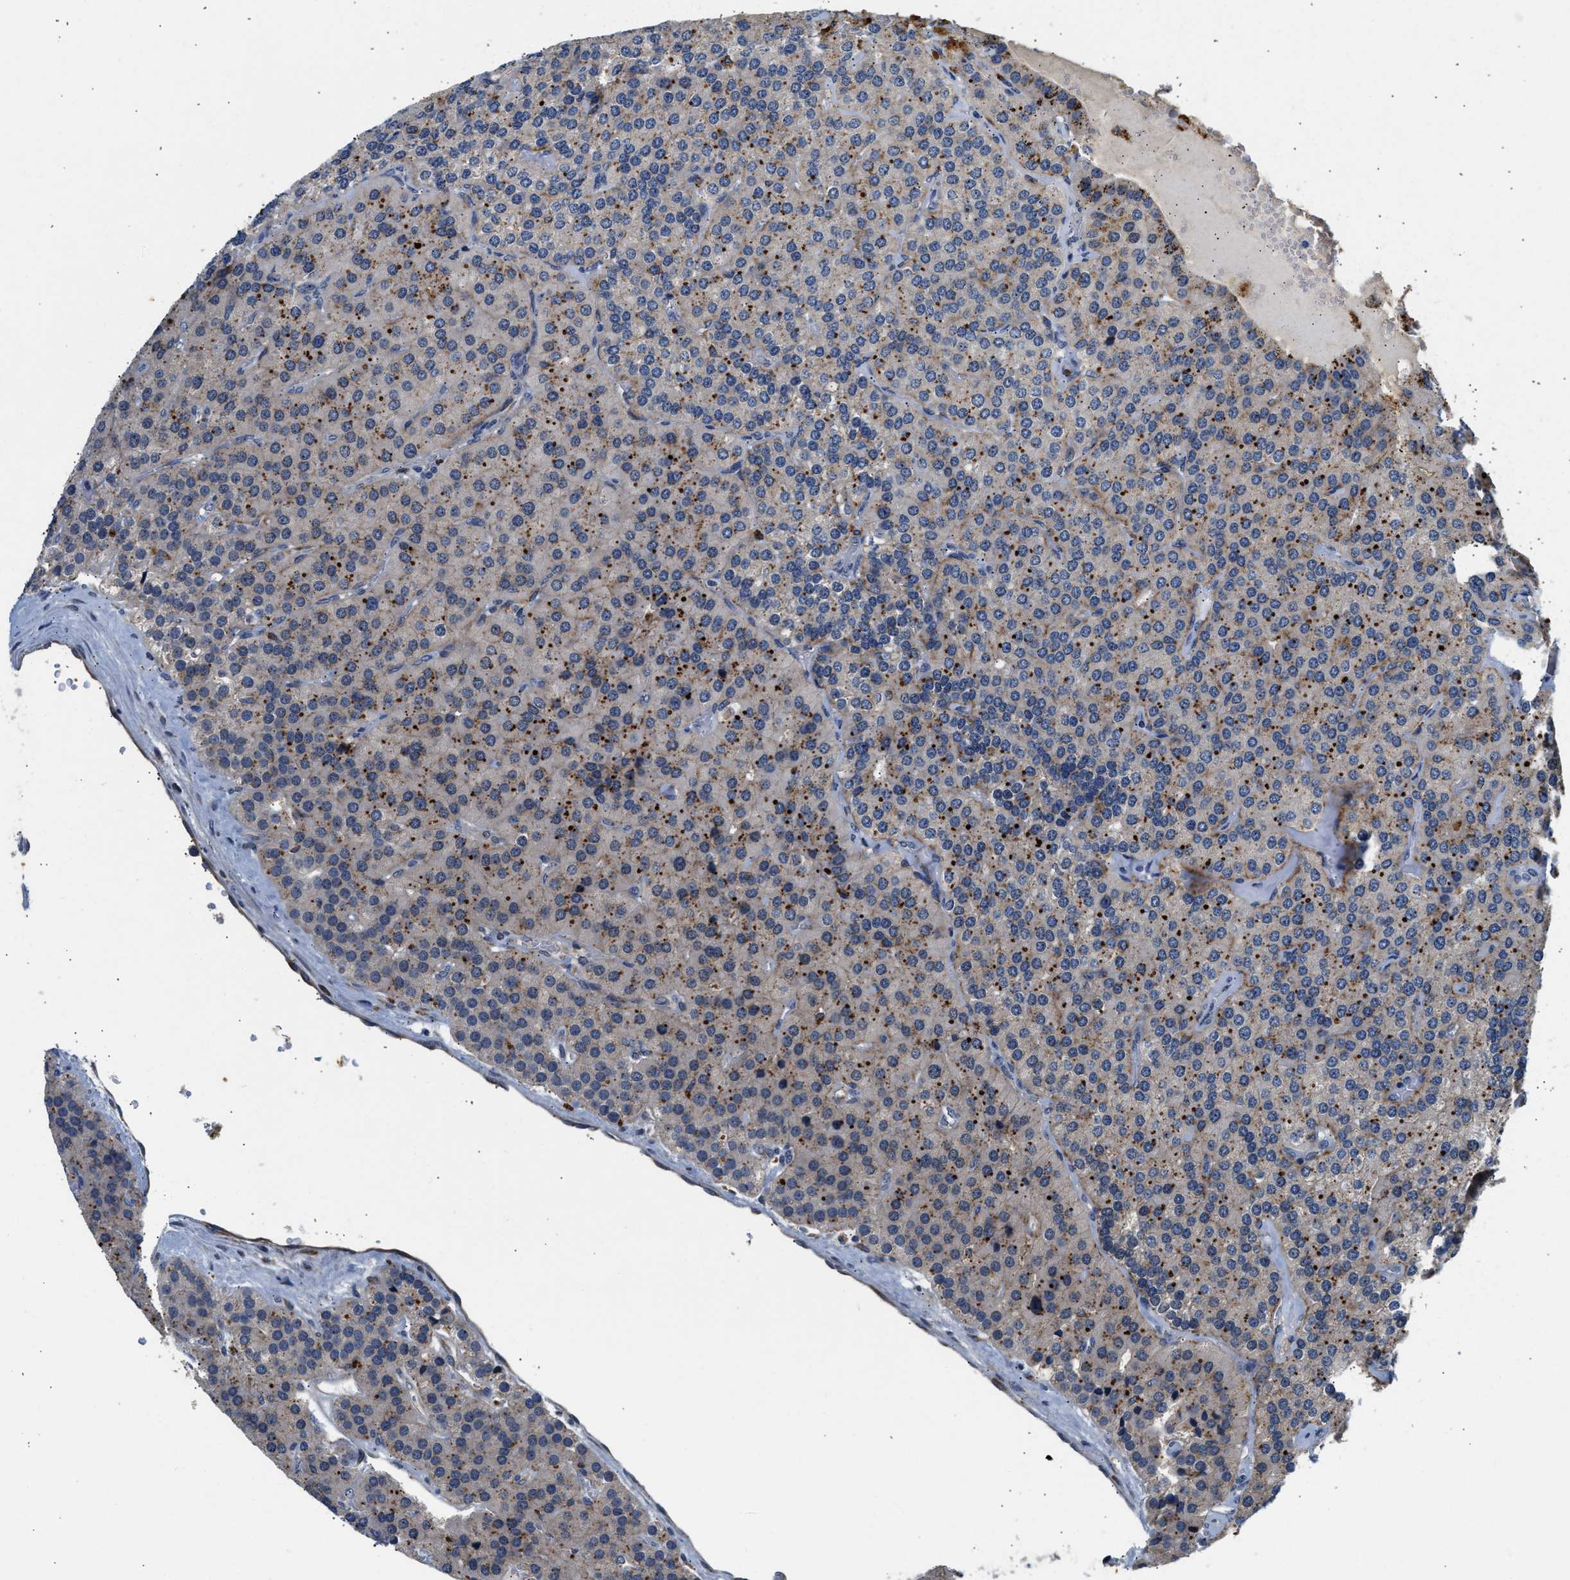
{"staining": {"intensity": "moderate", "quantity": "25%-75%", "location": "cytoplasmic/membranous"}, "tissue": "parathyroid gland", "cell_type": "Glandular cells", "image_type": "normal", "snomed": [{"axis": "morphology", "description": "Normal tissue, NOS"}, {"axis": "morphology", "description": "Adenoma, NOS"}, {"axis": "topography", "description": "Parathyroid gland"}], "caption": "Immunohistochemistry (IHC) photomicrograph of unremarkable parathyroid gland: parathyroid gland stained using immunohistochemistry displays medium levels of moderate protein expression localized specifically in the cytoplasmic/membranous of glandular cells, appearing as a cytoplasmic/membranous brown color.", "gene": "PPM1L", "patient": {"sex": "female", "age": 86}}